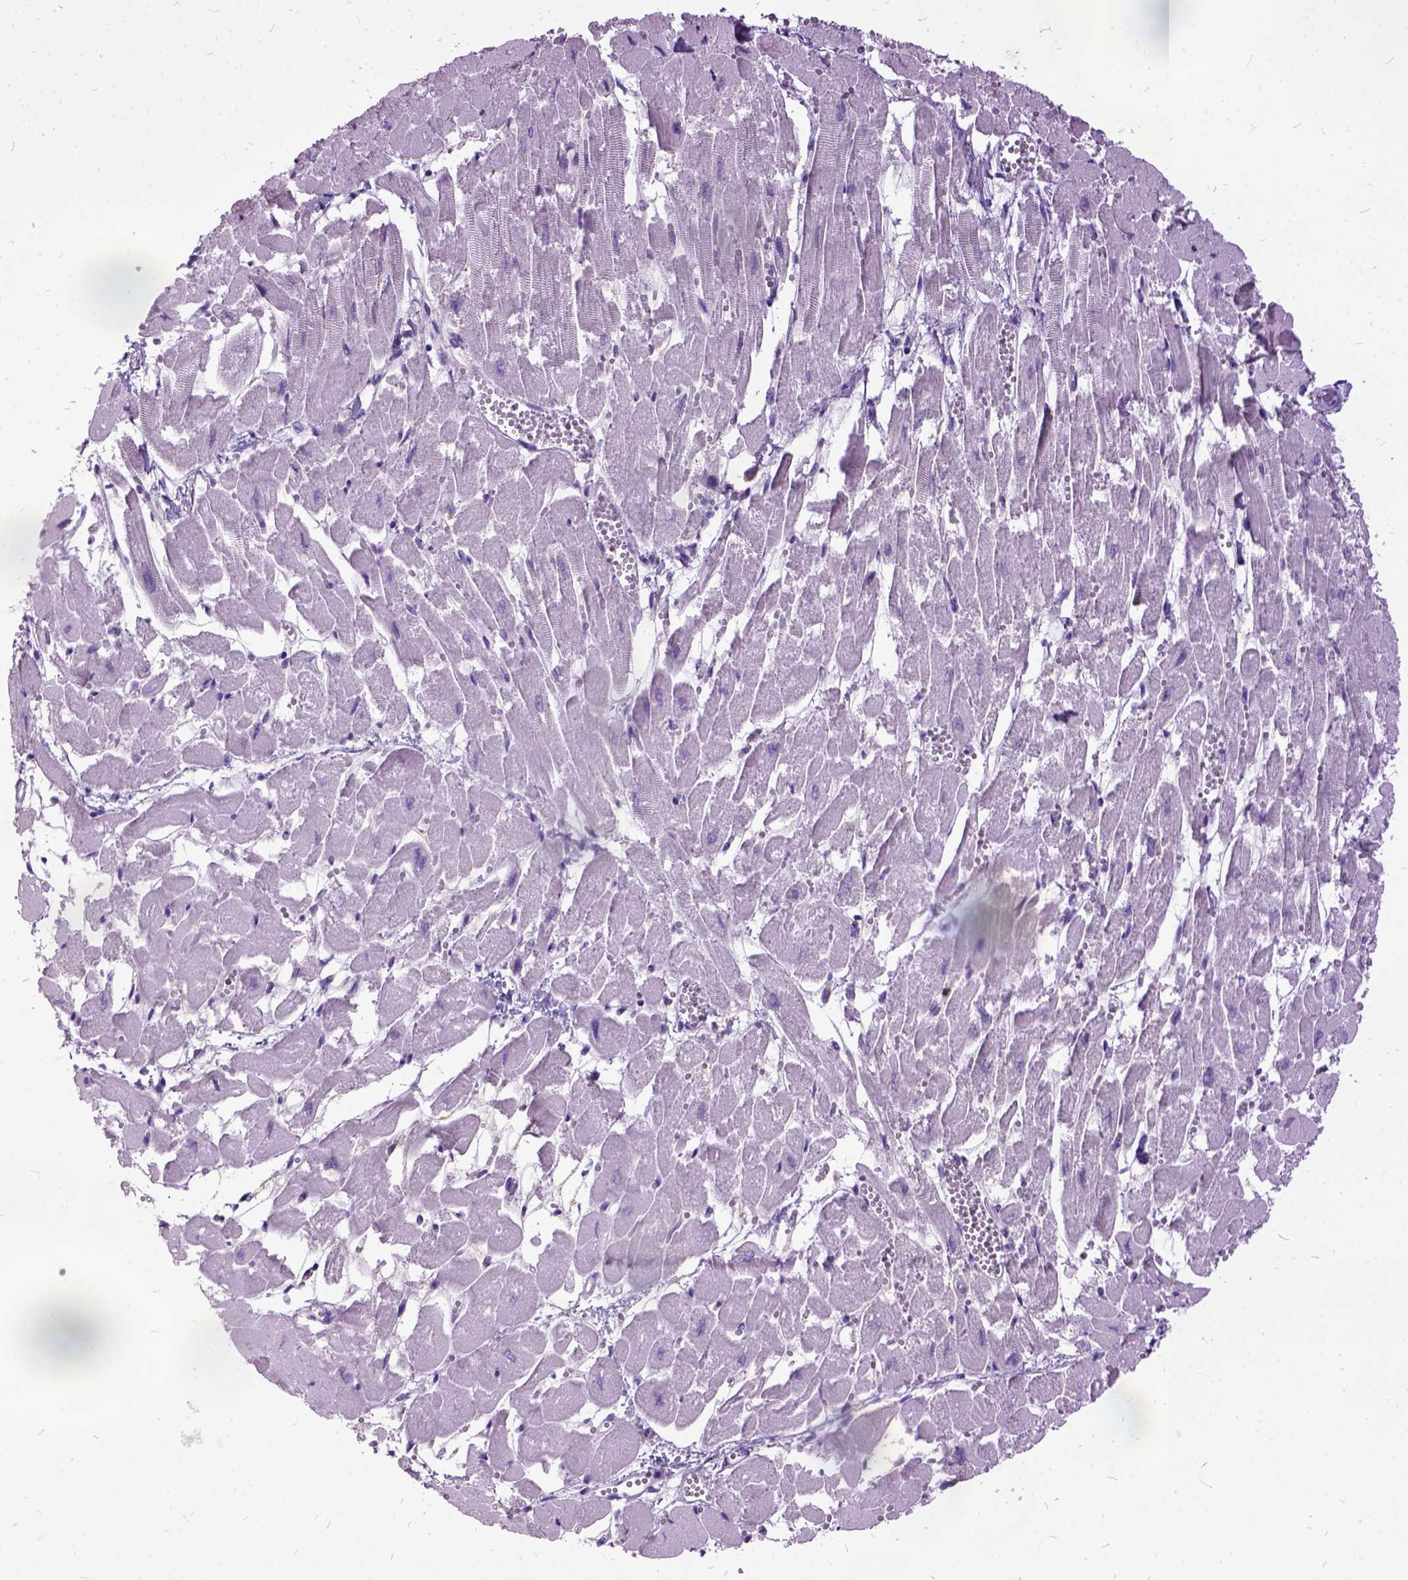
{"staining": {"intensity": "negative", "quantity": "none", "location": "none"}, "tissue": "heart muscle", "cell_type": "Cardiomyocytes", "image_type": "normal", "snomed": [{"axis": "morphology", "description": "Normal tissue, NOS"}, {"axis": "topography", "description": "Heart"}], "caption": "This is an IHC photomicrograph of benign heart muscle. There is no expression in cardiomyocytes.", "gene": "MME", "patient": {"sex": "female", "age": 52}}